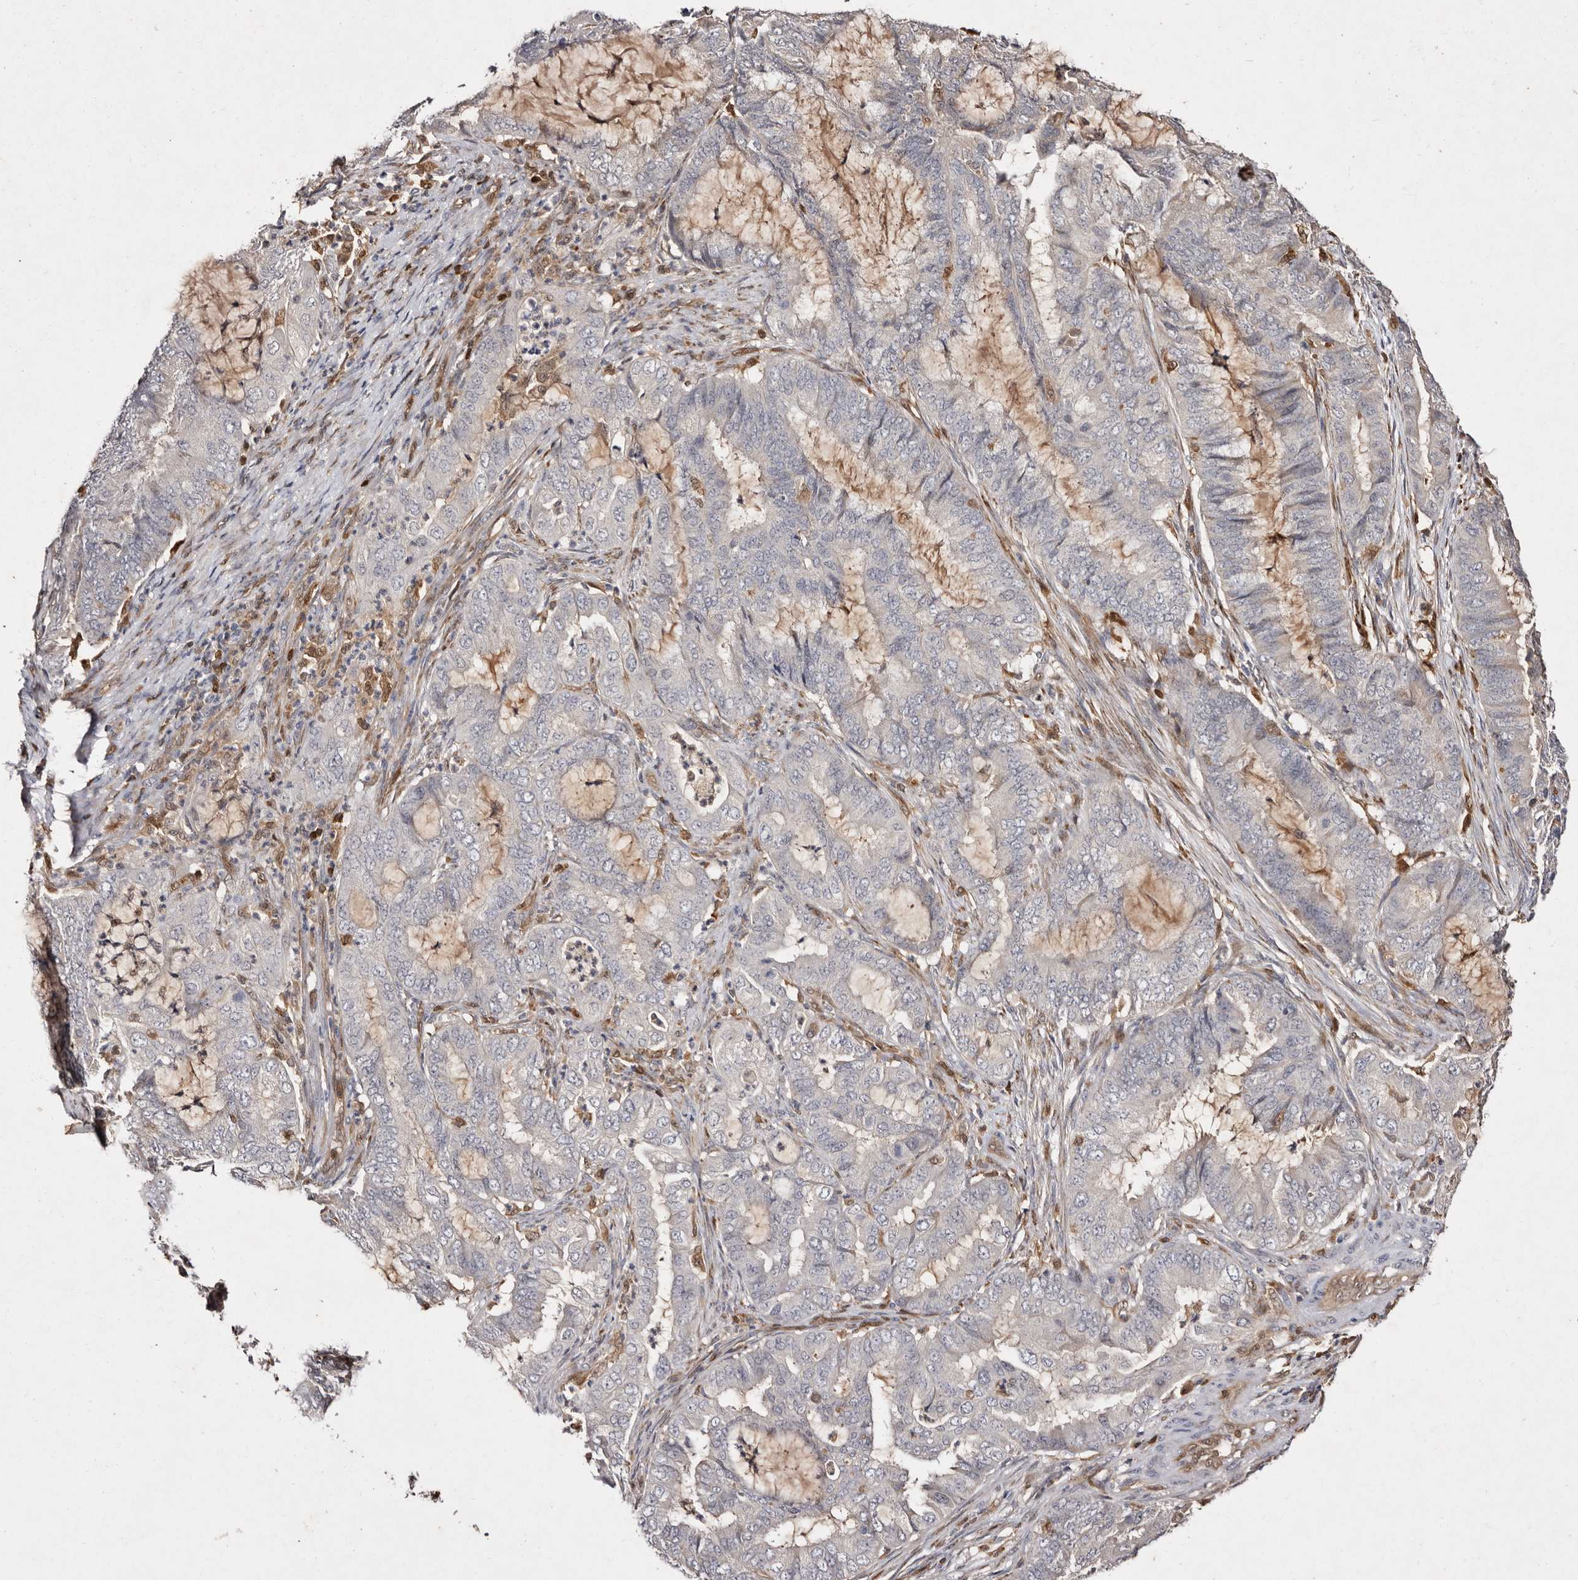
{"staining": {"intensity": "negative", "quantity": "none", "location": "none"}, "tissue": "endometrial cancer", "cell_type": "Tumor cells", "image_type": "cancer", "snomed": [{"axis": "morphology", "description": "Adenocarcinoma, NOS"}, {"axis": "topography", "description": "Endometrium"}], "caption": "Endometrial adenocarcinoma was stained to show a protein in brown. There is no significant expression in tumor cells.", "gene": "GIMAP4", "patient": {"sex": "female", "age": 51}}